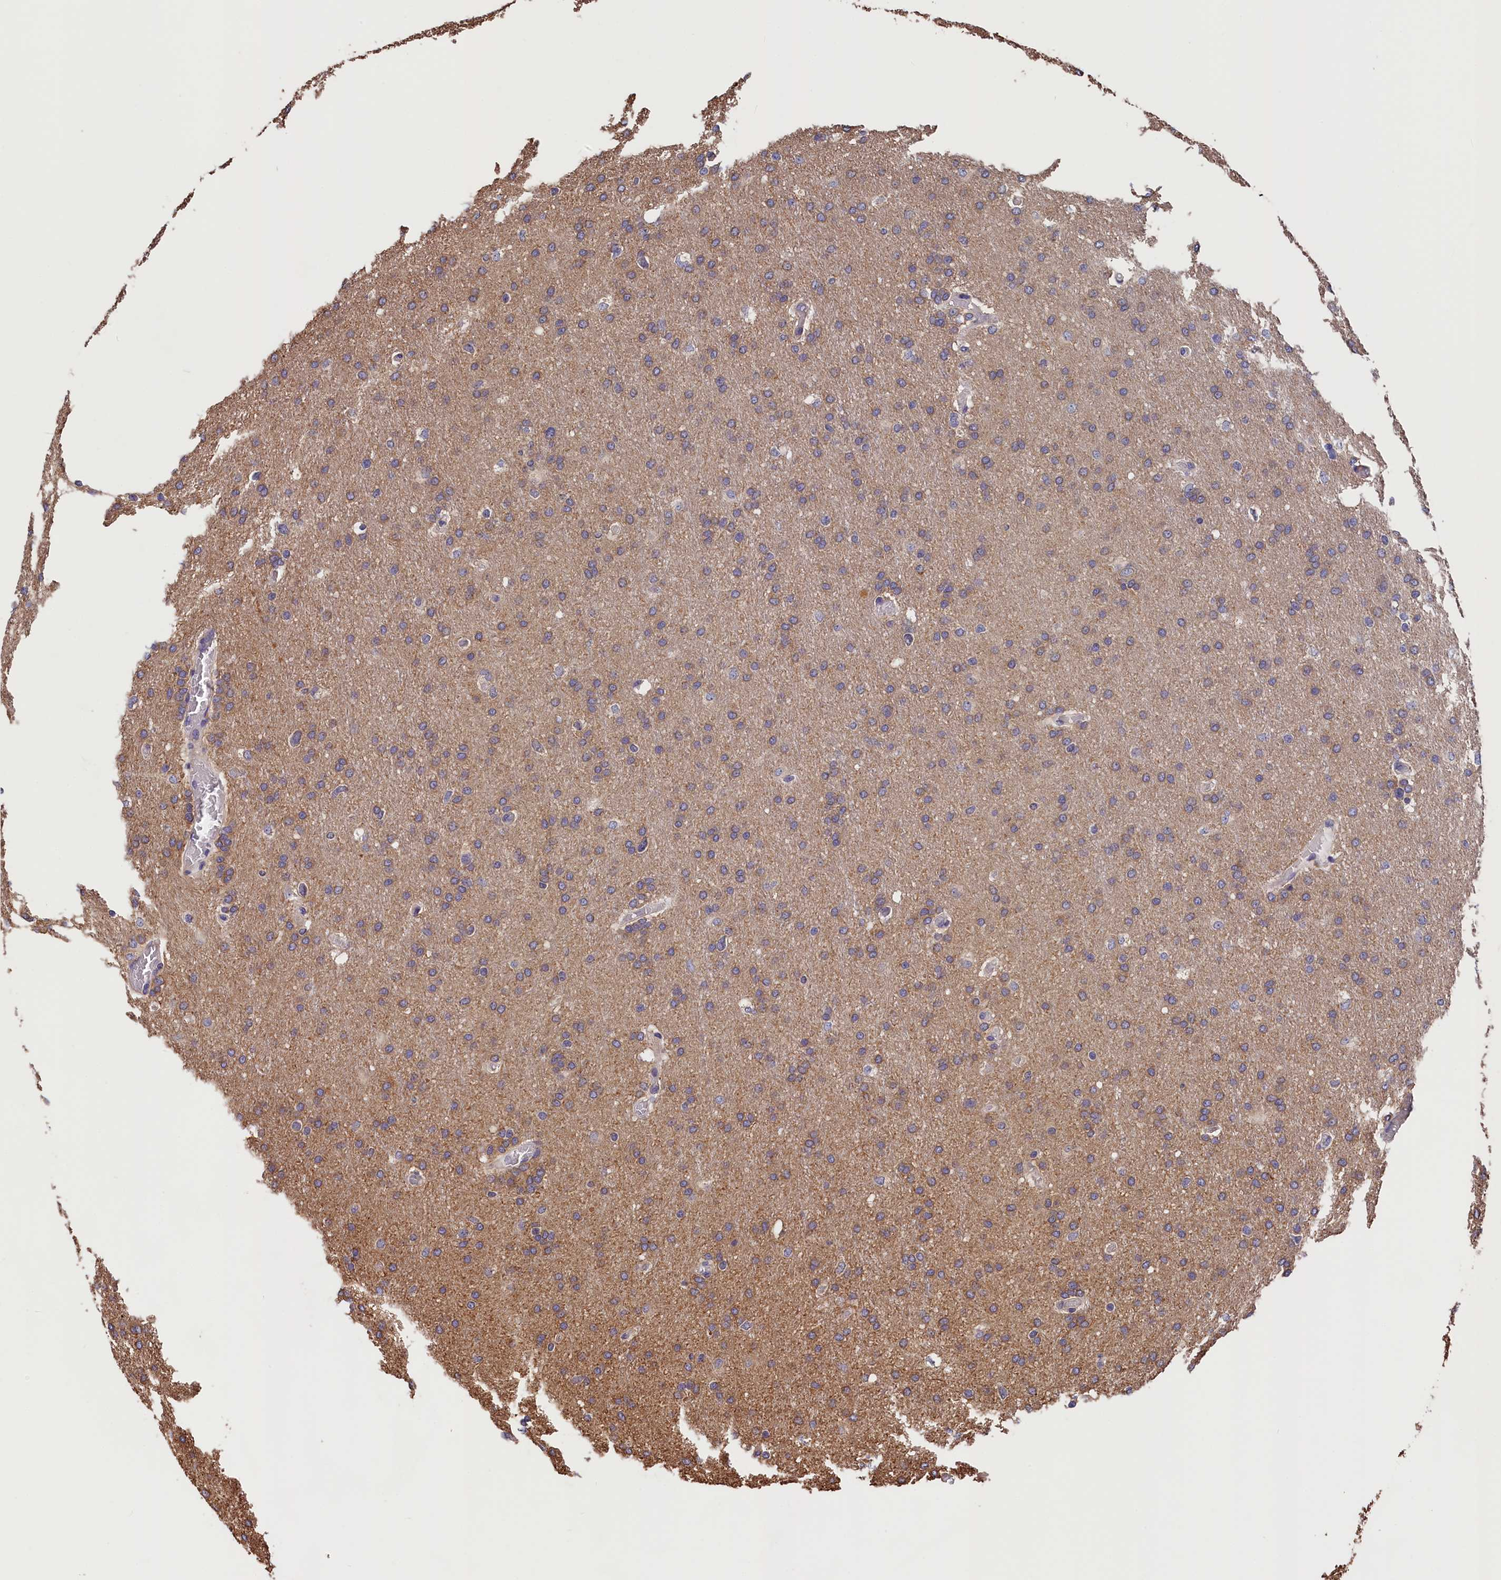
{"staining": {"intensity": "weak", "quantity": "25%-75%", "location": "cytoplasmic/membranous"}, "tissue": "glioma", "cell_type": "Tumor cells", "image_type": "cancer", "snomed": [{"axis": "morphology", "description": "Glioma, malignant, High grade"}, {"axis": "topography", "description": "Cerebral cortex"}], "caption": "An image showing weak cytoplasmic/membranous staining in about 25%-75% of tumor cells in glioma, as visualized by brown immunohistochemical staining.", "gene": "TMEM116", "patient": {"sex": "female", "age": 36}}